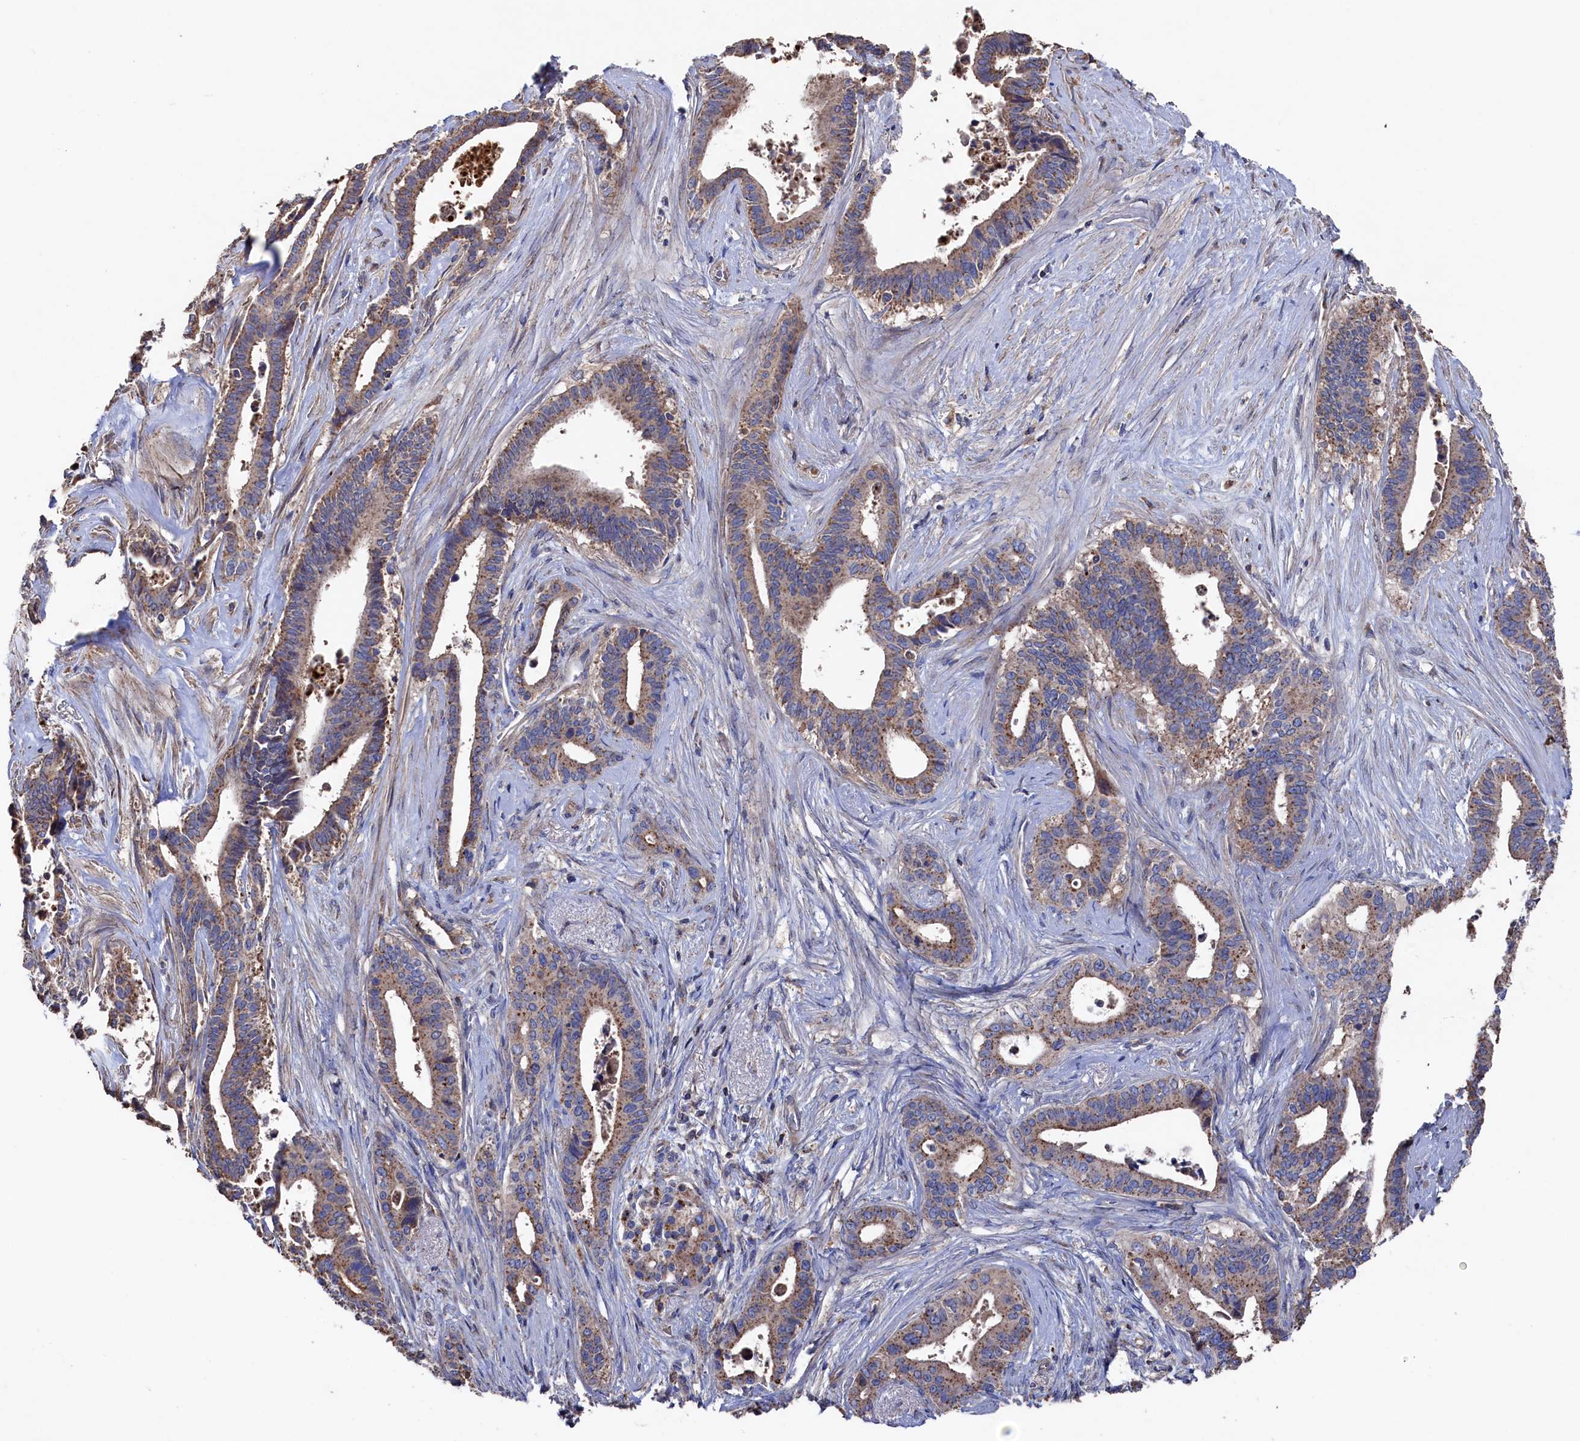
{"staining": {"intensity": "weak", "quantity": ">75%", "location": "cytoplasmic/membranous"}, "tissue": "pancreatic cancer", "cell_type": "Tumor cells", "image_type": "cancer", "snomed": [{"axis": "morphology", "description": "Adenocarcinoma, NOS"}, {"axis": "topography", "description": "Pancreas"}], "caption": "Immunohistochemistry of human pancreatic adenocarcinoma reveals low levels of weak cytoplasmic/membranous positivity in about >75% of tumor cells.", "gene": "TK2", "patient": {"sex": "female", "age": 77}}